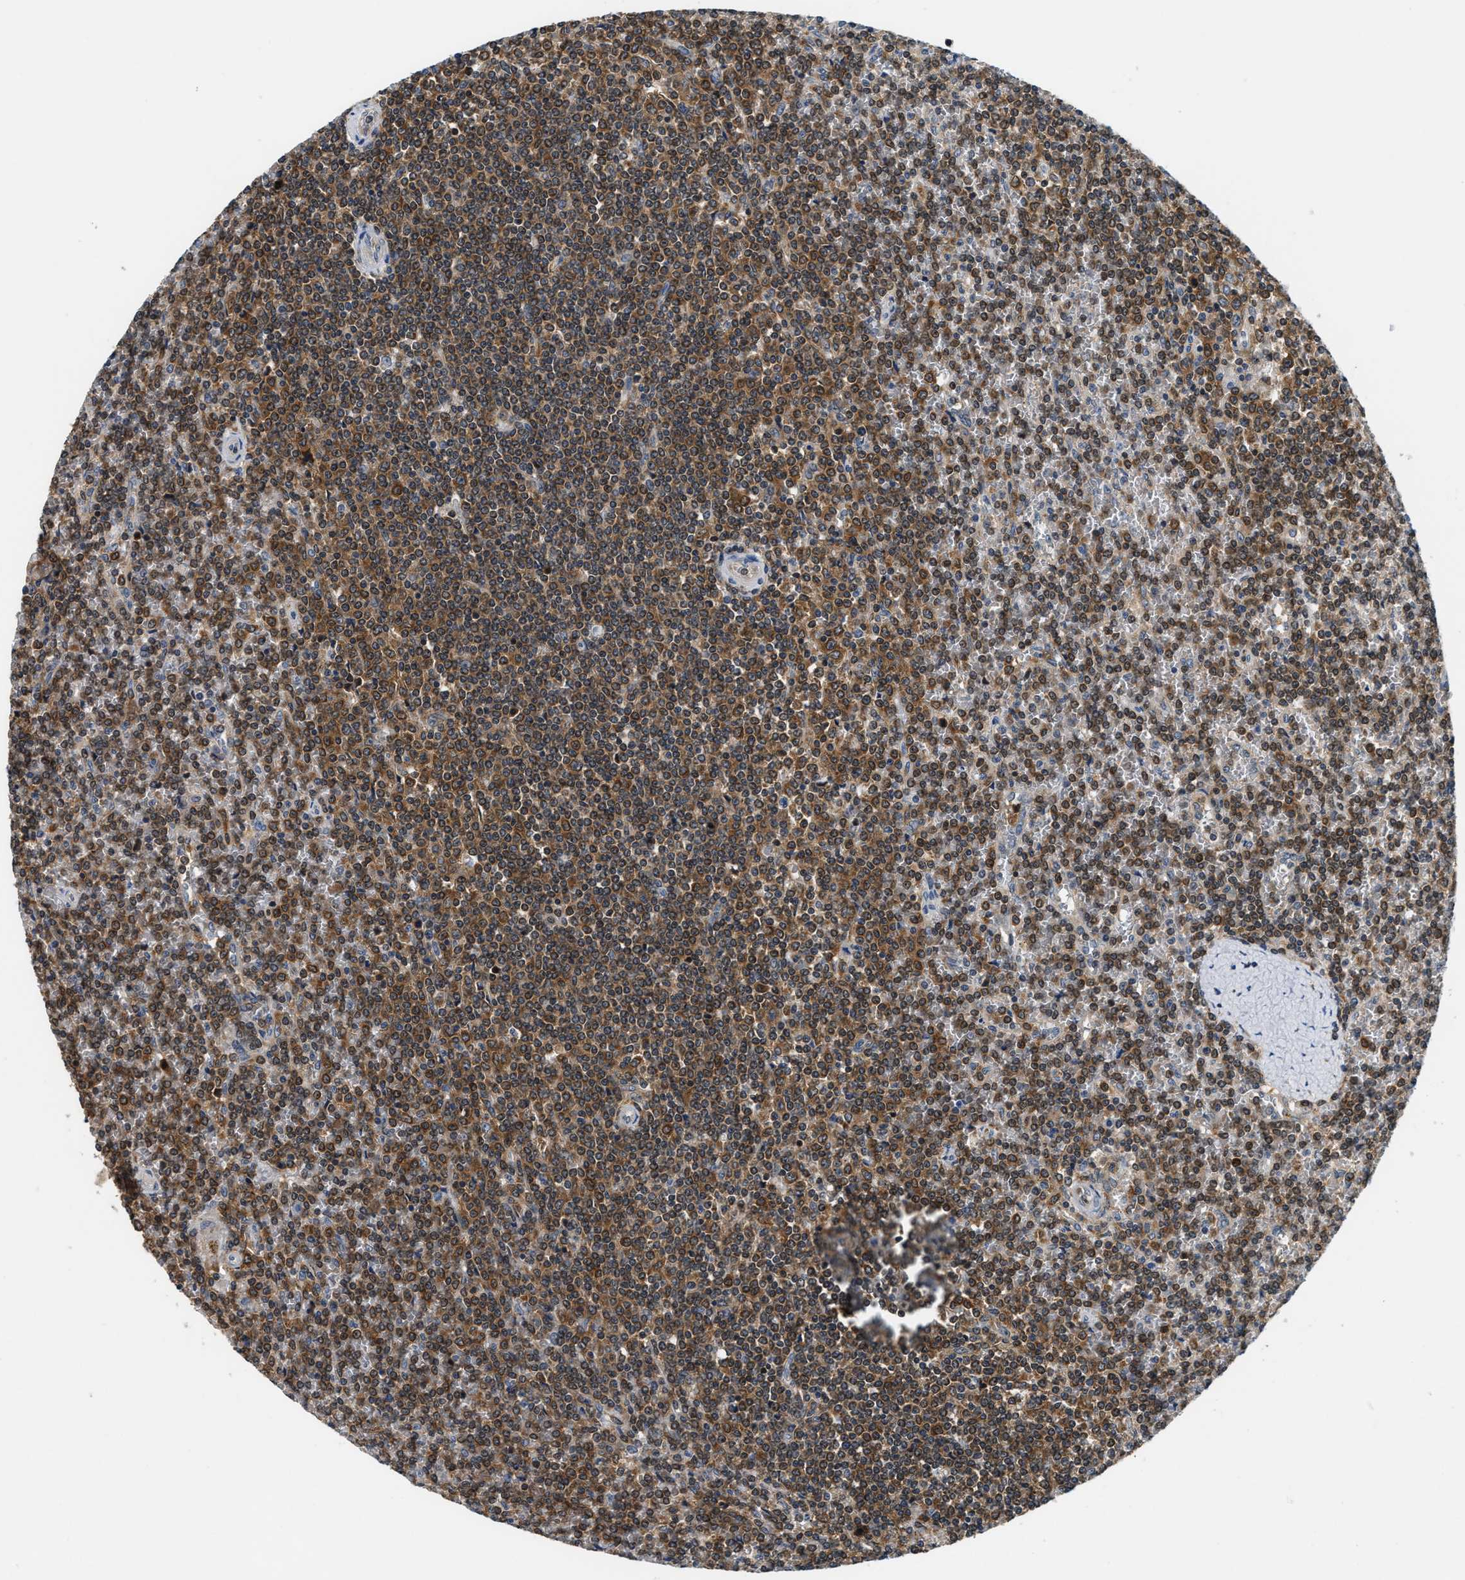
{"staining": {"intensity": "moderate", "quantity": ">75%", "location": "cytoplasmic/membranous"}, "tissue": "lymphoma", "cell_type": "Tumor cells", "image_type": "cancer", "snomed": [{"axis": "morphology", "description": "Malignant lymphoma, non-Hodgkin's type, Low grade"}, {"axis": "topography", "description": "Spleen"}], "caption": "Lymphoma stained with a brown dye displays moderate cytoplasmic/membranous positive staining in approximately >75% of tumor cells.", "gene": "CCM2", "patient": {"sex": "female", "age": 19}}